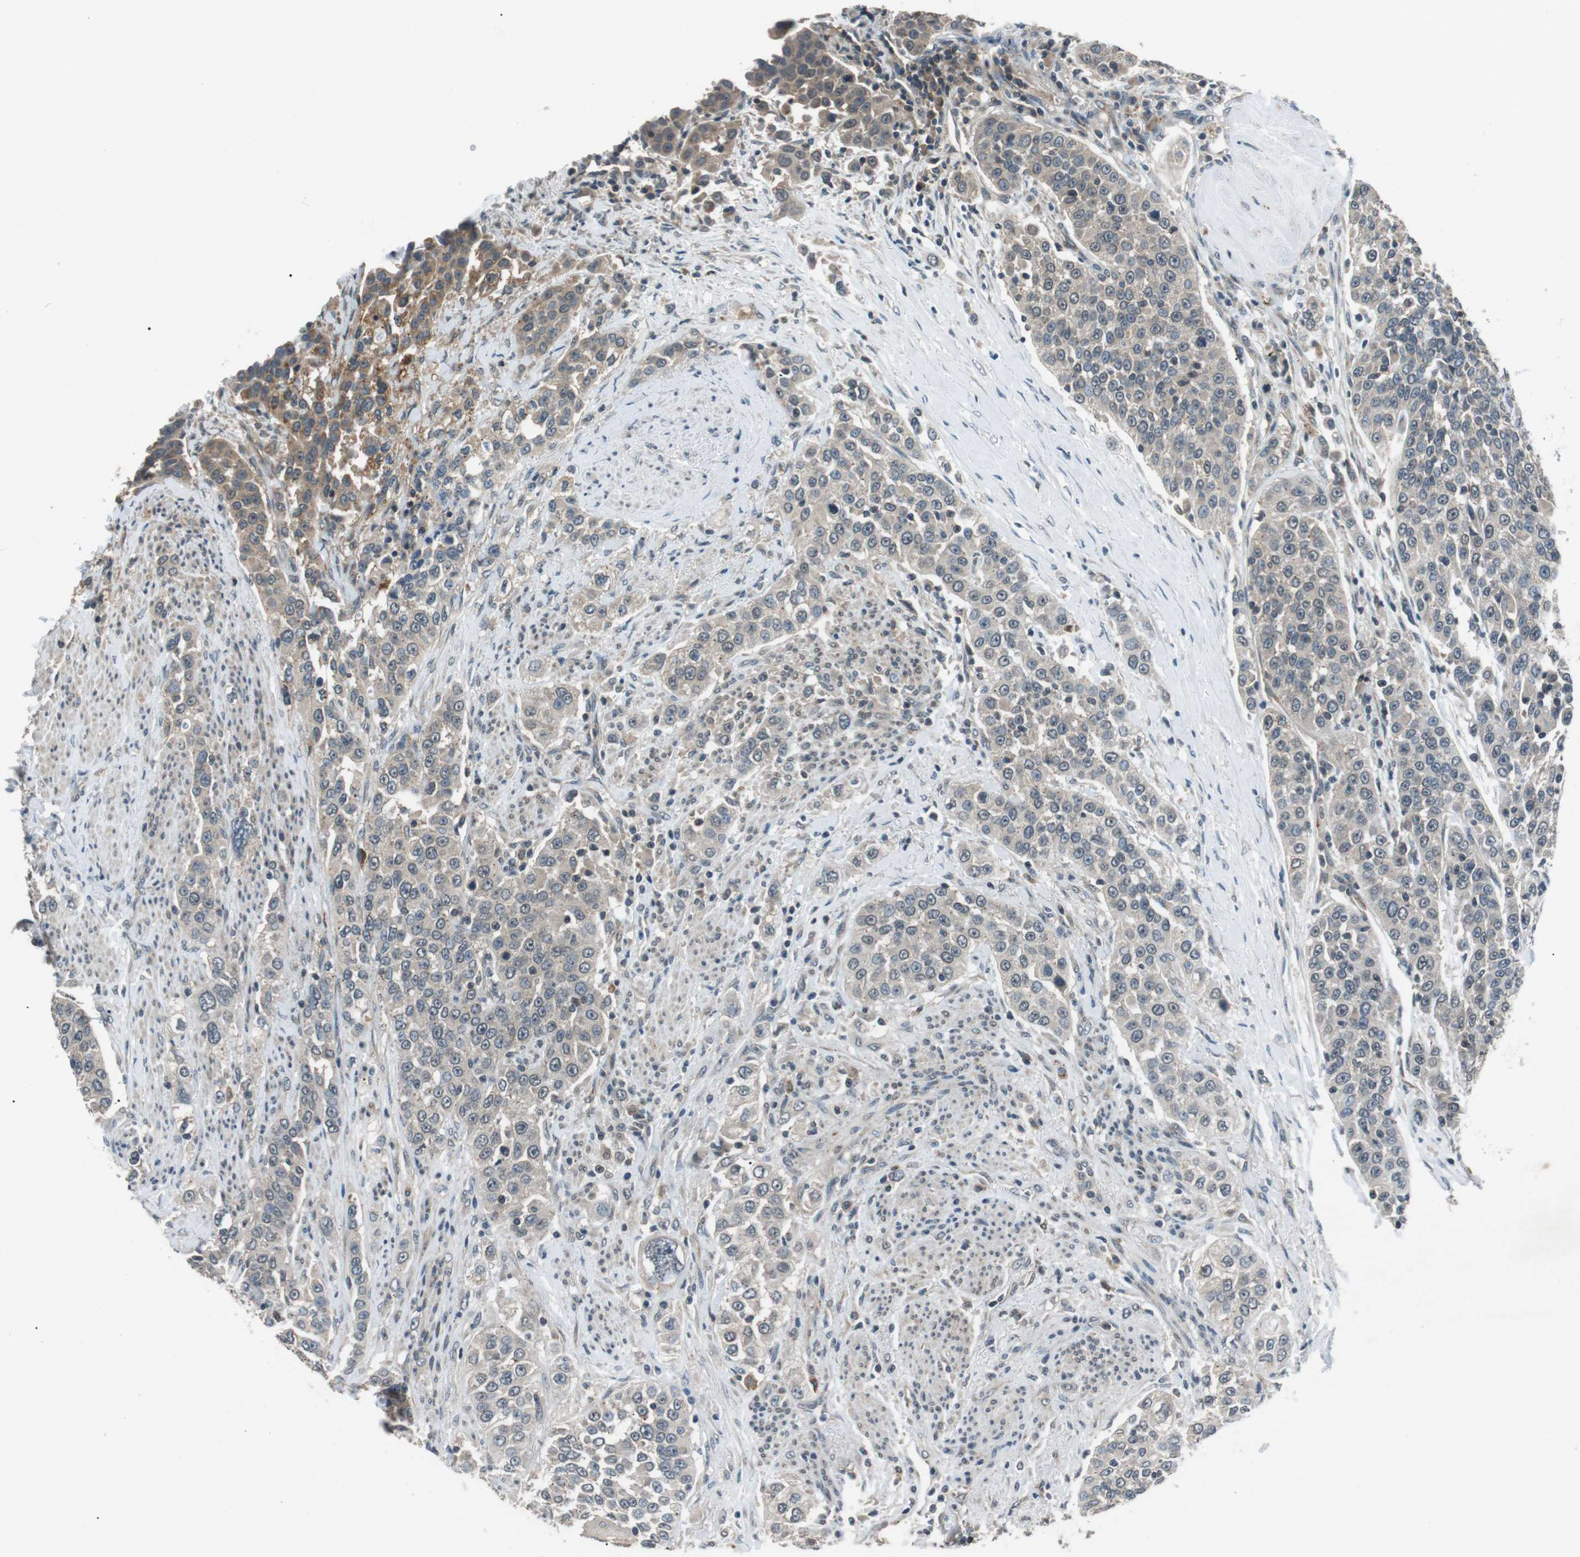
{"staining": {"intensity": "weak", "quantity": "25%-75%", "location": "cytoplasmic/membranous"}, "tissue": "urothelial cancer", "cell_type": "Tumor cells", "image_type": "cancer", "snomed": [{"axis": "morphology", "description": "Urothelial carcinoma, High grade"}, {"axis": "topography", "description": "Urinary bladder"}], "caption": "IHC photomicrograph of neoplastic tissue: human high-grade urothelial carcinoma stained using IHC displays low levels of weak protein expression localized specifically in the cytoplasmic/membranous of tumor cells, appearing as a cytoplasmic/membranous brown color.", "gene": "NEK7", "patient": {"sex": "female", "age": 80}}